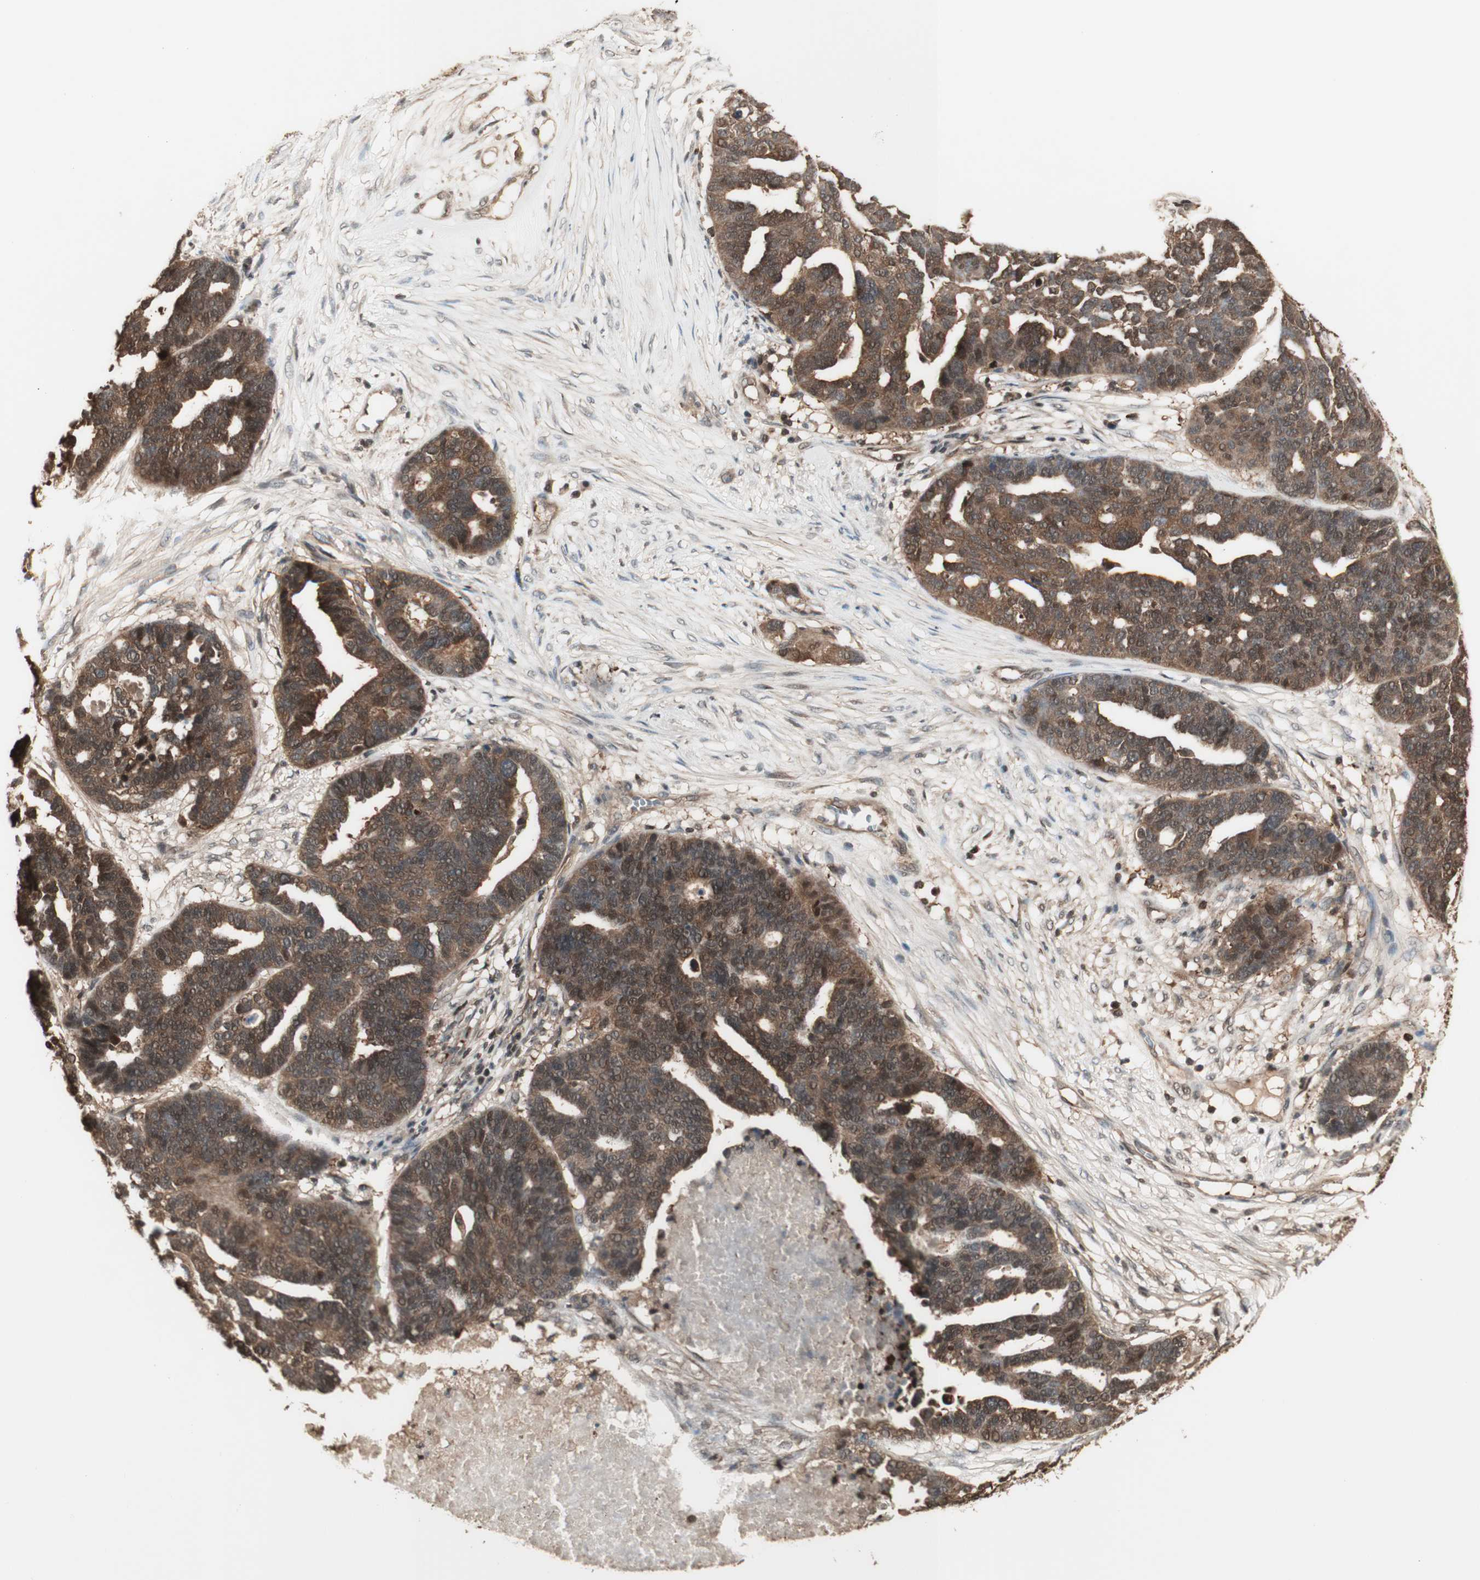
{"staining": {"intensity": "moderate", "quantity": ">75%", "location": "cytoplasmic/membranous"}, "tissue": "ovarian cancer", "cell_type": "Tumor cells", "image_type": "cancer", "snomed": [{"axis": "morphology", "description": "Cystadenocarcinoma, serous, NOS"}, {"axis": "topography", "description": "Ovary"}], "caption": "Immunohistochemistry of human serous cystadenocarcinoma (ovarian) demonstrates medium levels of moderate cytoplasmic/membranous staining in approximately >75% of tumor cells.", "gene": "YWHAB", "patient": {"sex": "female", "age": 59}}